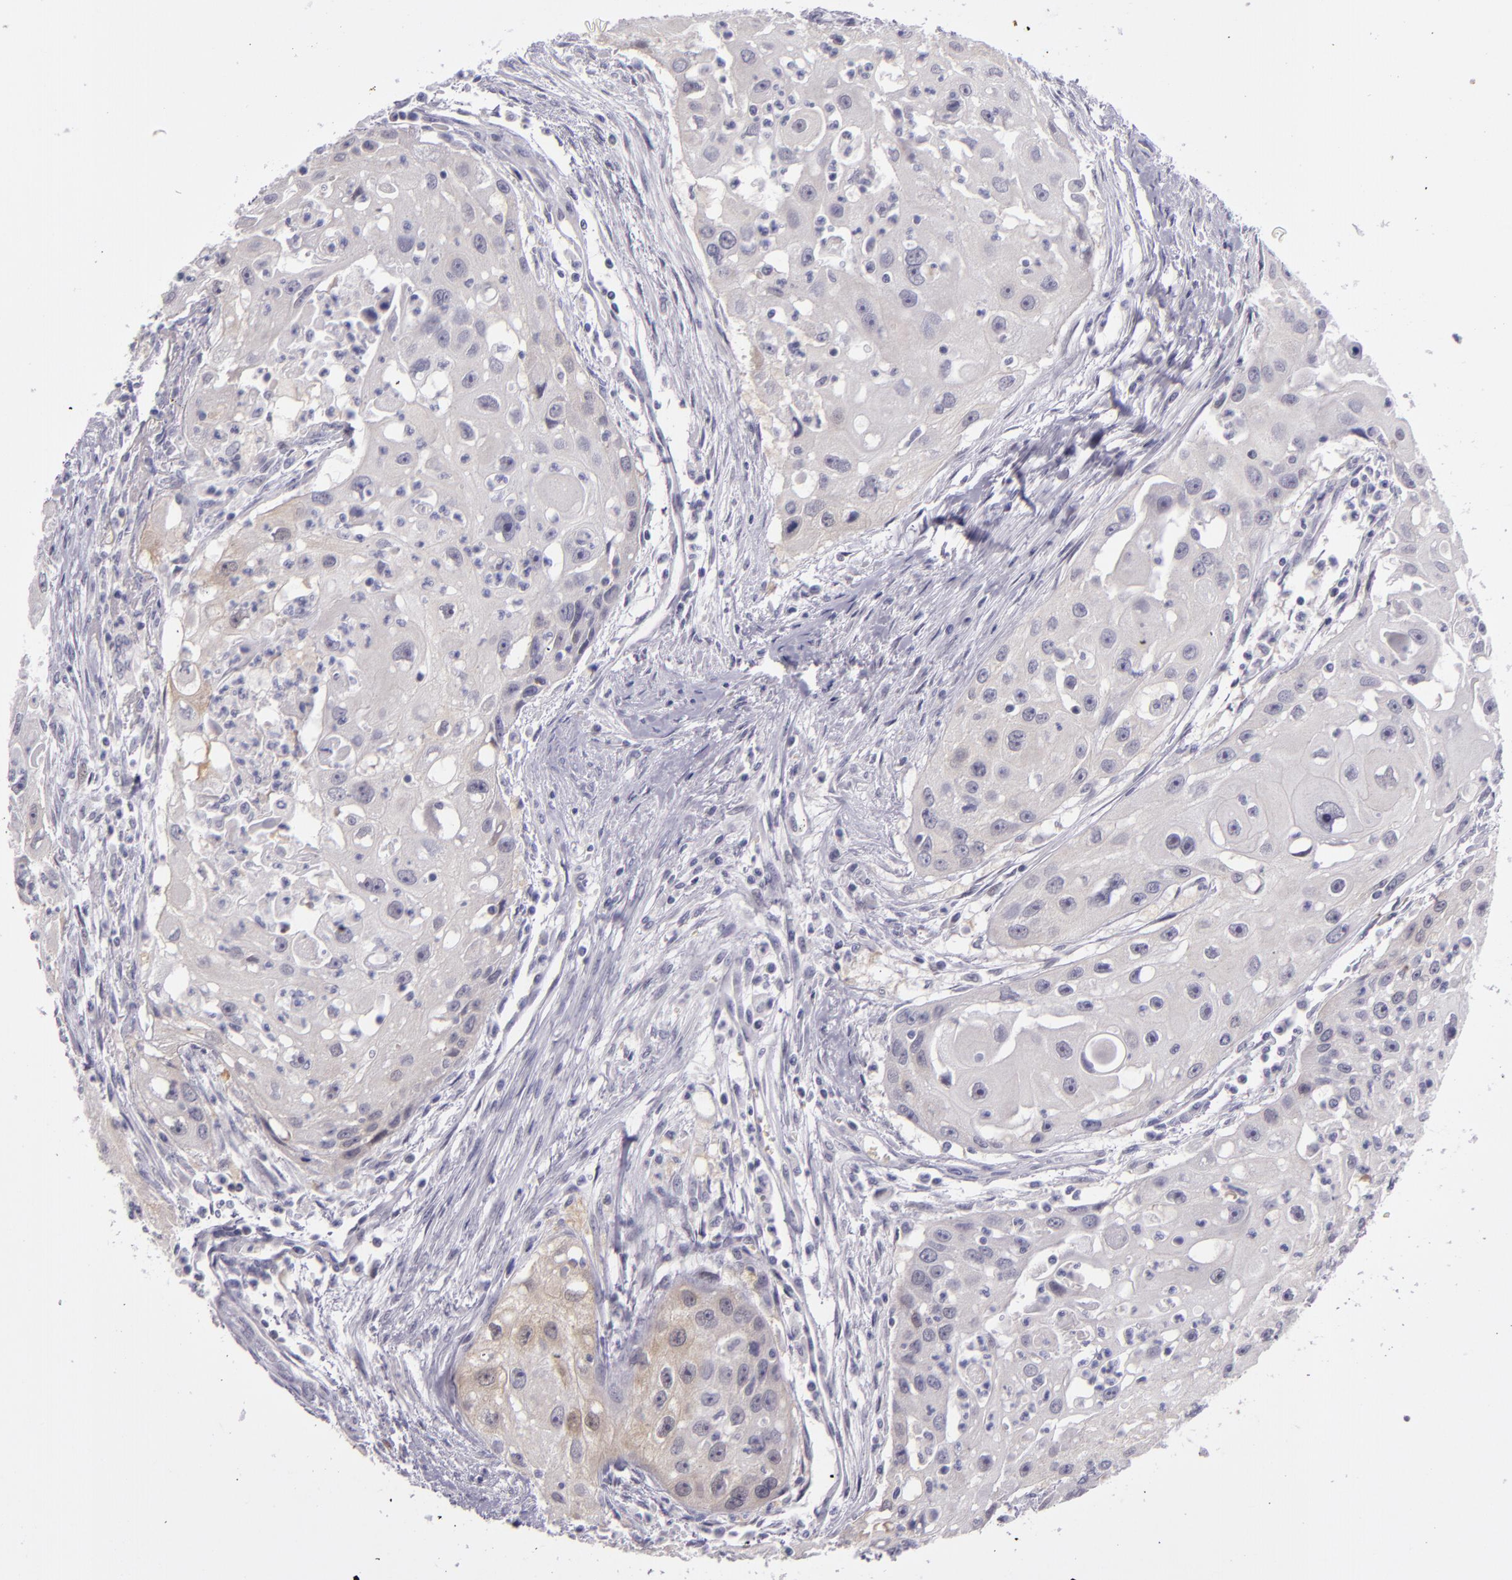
{"staining": {"intensity": "weak", "quantity": "<25%", "location": "cytoplasmic/membranous"}, "tissue": "head and neck cancer", "cell_type": "Tumor cells", "image_type": "cancer", "snomed": [{"axis": "morphology", "description": "Squamous cell carcinoma, NOS"}, {"axis": "topography", "description": "Head-Neck"}], "caption": "DAB immunohistochemical staining of human head and neck squamous cell carcinoma exhibits no significant expression in tumor cells.", "gene": "SNCB", "patient": {"sex": "male", "age": 64}}